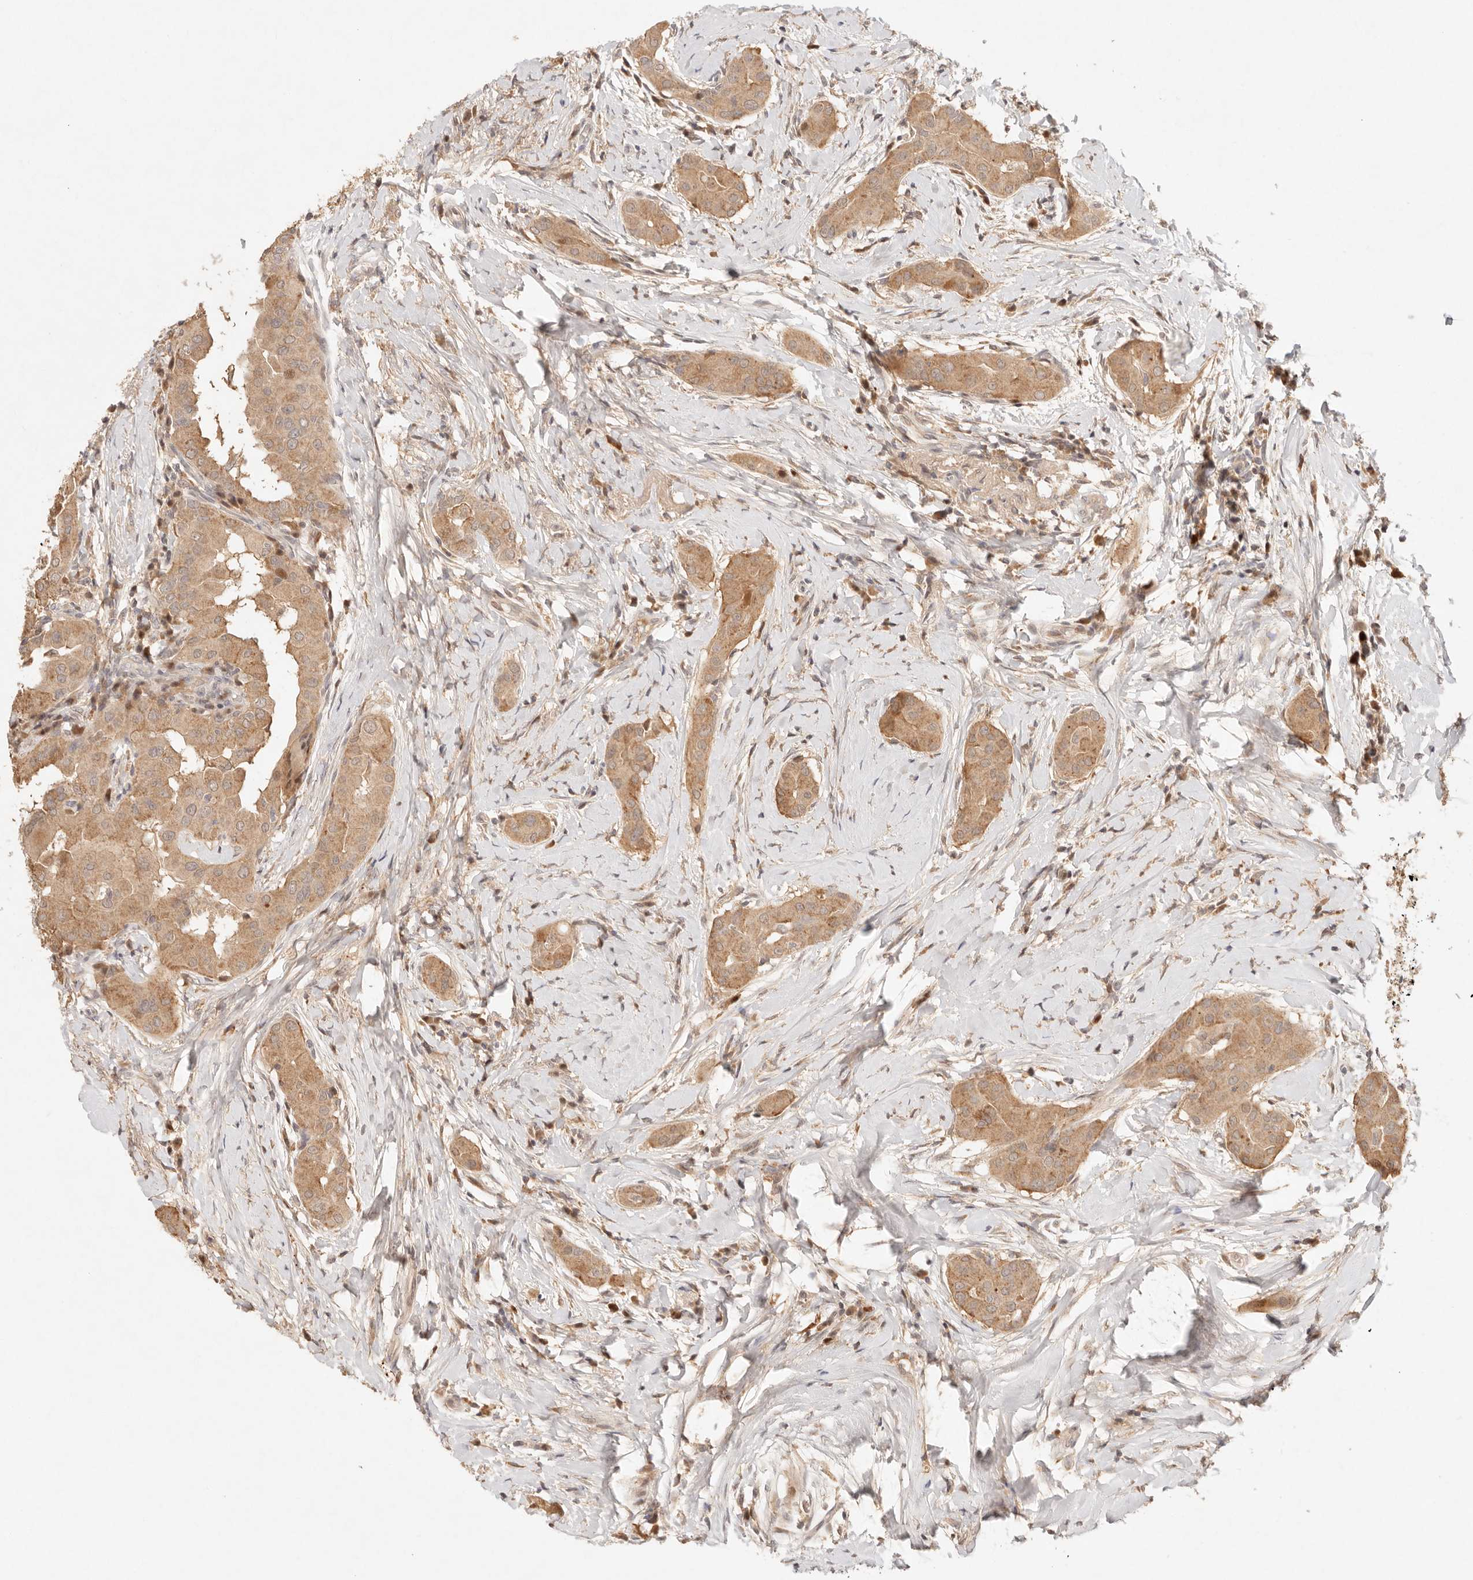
{"staining": {"intensity": "moderate", "quantity": ">75%", "location": "cytoplasmic/membranous"}, "tissue": "thyroid cancer", "cell_type": "Tumor cells", "image_type": "cancer", "snomed": [{"axis": "morphology", "description": "Papillary adenocarcinoma, NOS"}, {"axis": "topography", "description": "Thyroid gland"}], "caption": "A brown stain shows moderate cytoplasmic/membranous expression of a protein in human thyroid cancer (papillary adenocarcinoma) tumor cells.", "gene": "PHLDA3", "patient": {"sex": "male", "age": 33}}